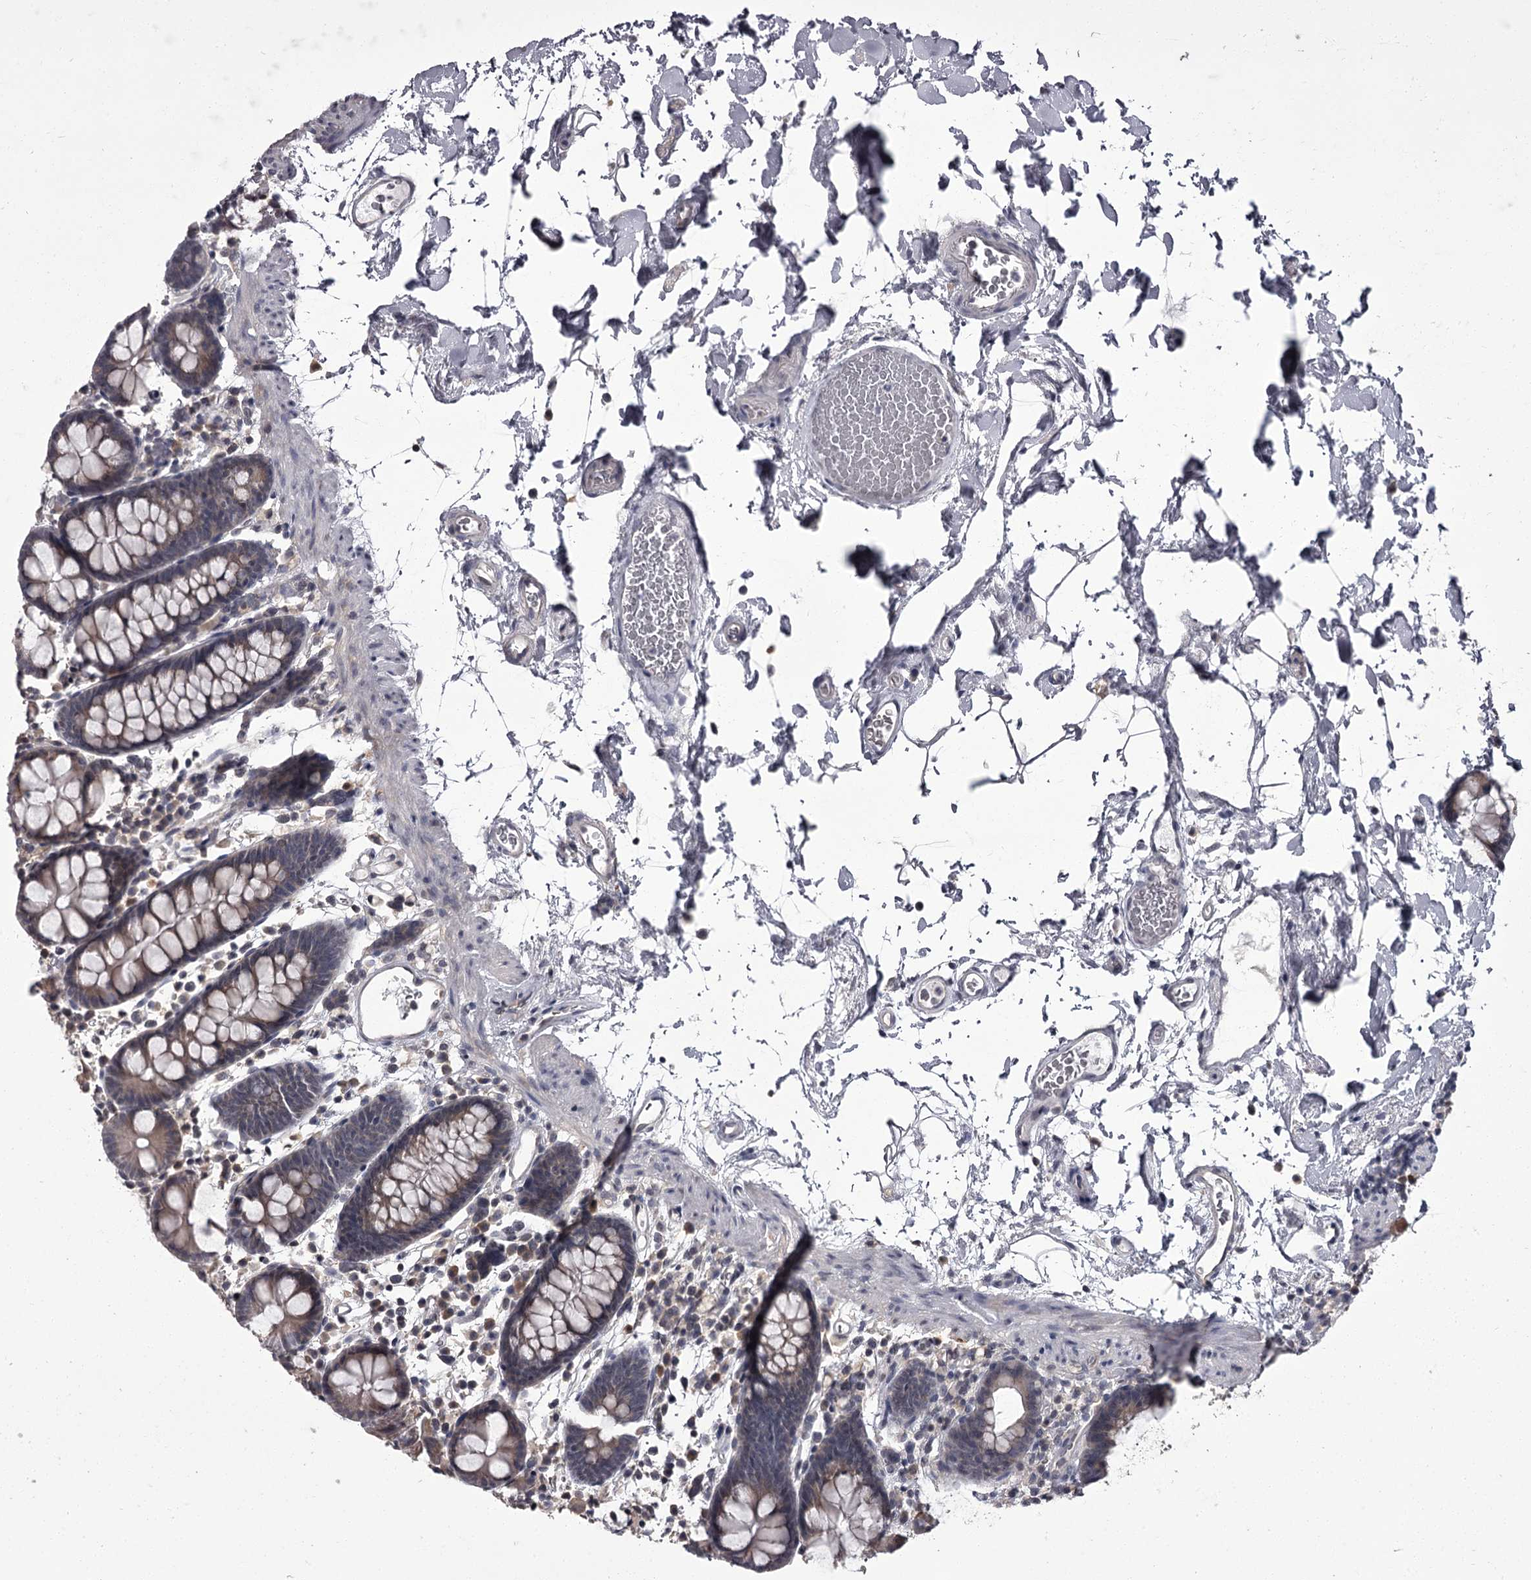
{"staining": {"intensity": "weak", "quantity": "25%-75%", "location": "cytoplasmic/membranous"}, "tissue": "colon", "cell_type": "Endothelial cells", "image_type": "normal", "snomed": [{"axis": "morphology", "description": "Normal tissue, NOS"}, {"axis": "topography", "description": "Colon"}], "caption": "The immunohistochemical stain highlights weak cytoplasmic/membranous positivity in endothelial cells of benign colon.", "gene": "CCDC92", "patient": {"sex": "male", "age": 75}}